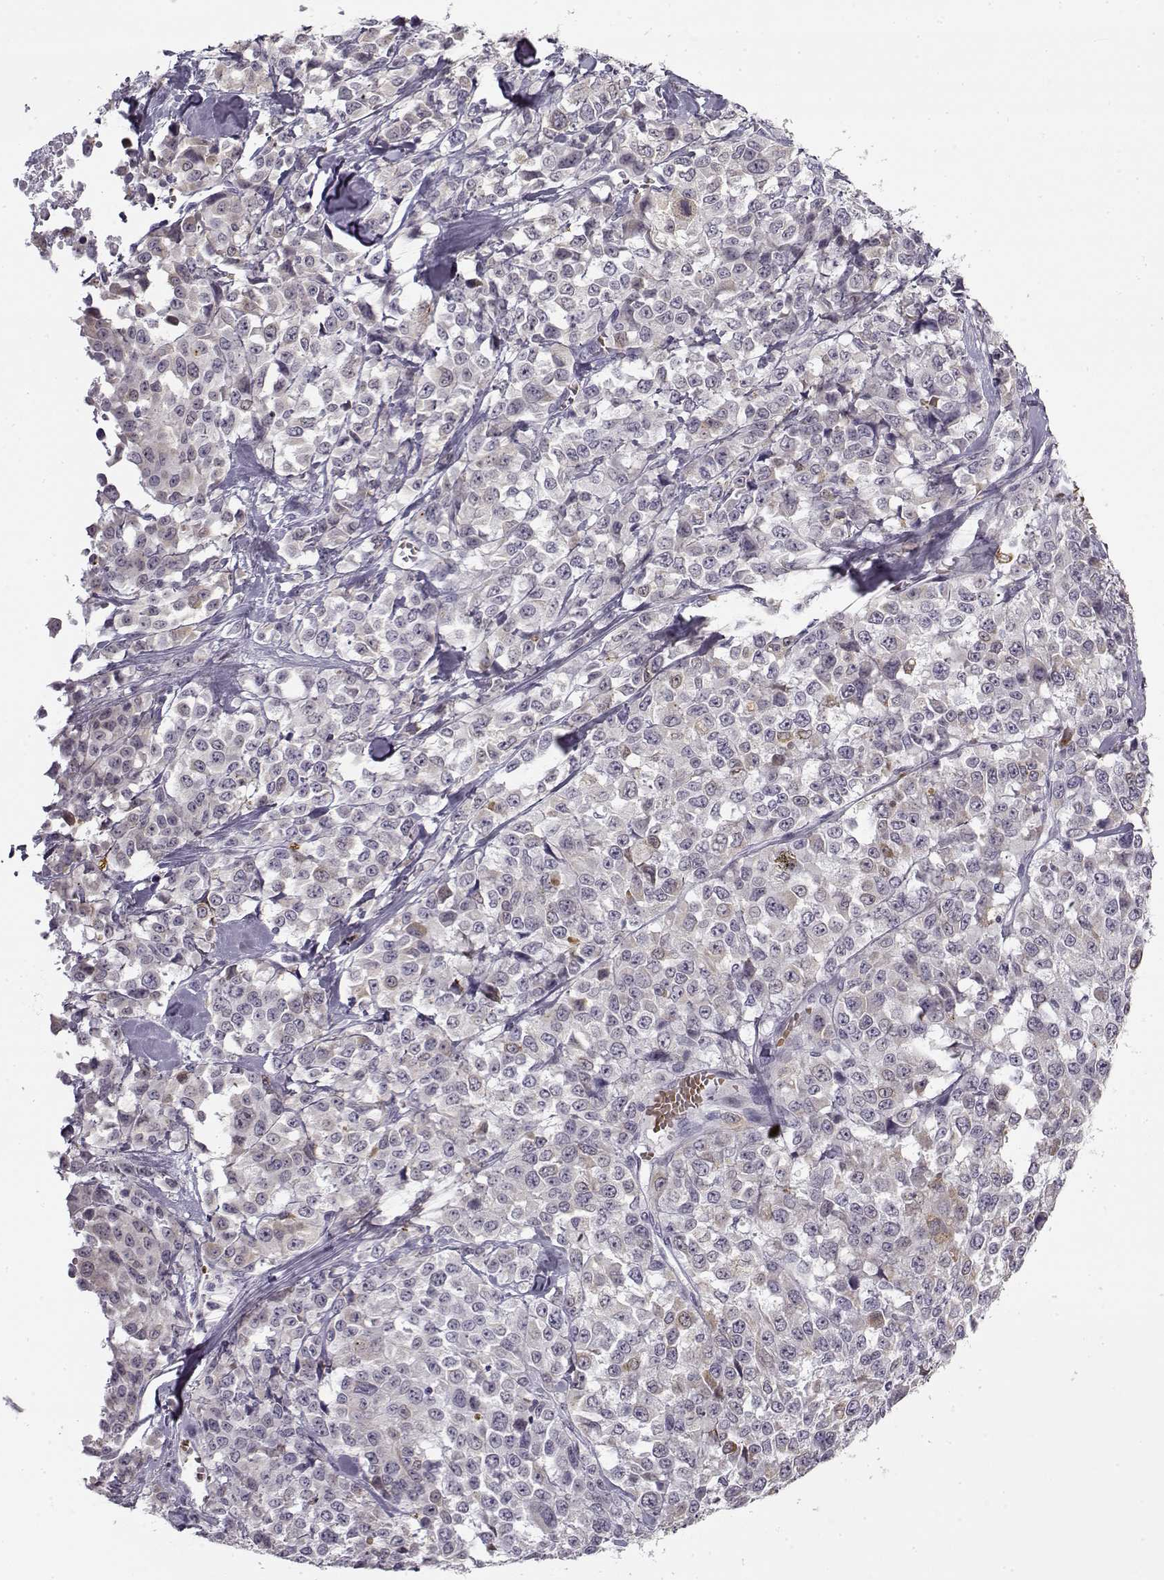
{"staining": {"intensity": "negative", "quantity": "none", "location": "none"}, "tissue": "melanoma", "cell_type": "Tumor cells", "image_type": "cancer", "snomed": [{"axis": "morphology", "description": "Malignant melanoma, Metastatic site"}, {"axis": "topography", "description": "Skin"}], "caption": "High power microscopy photomicrograph of an immunohistochemistry (IHC) micrograph of melanoma, revealing no significant positivity in tumor cells.", "gene": "SNCA", "patient": {"sex": "male", "age": 84}}